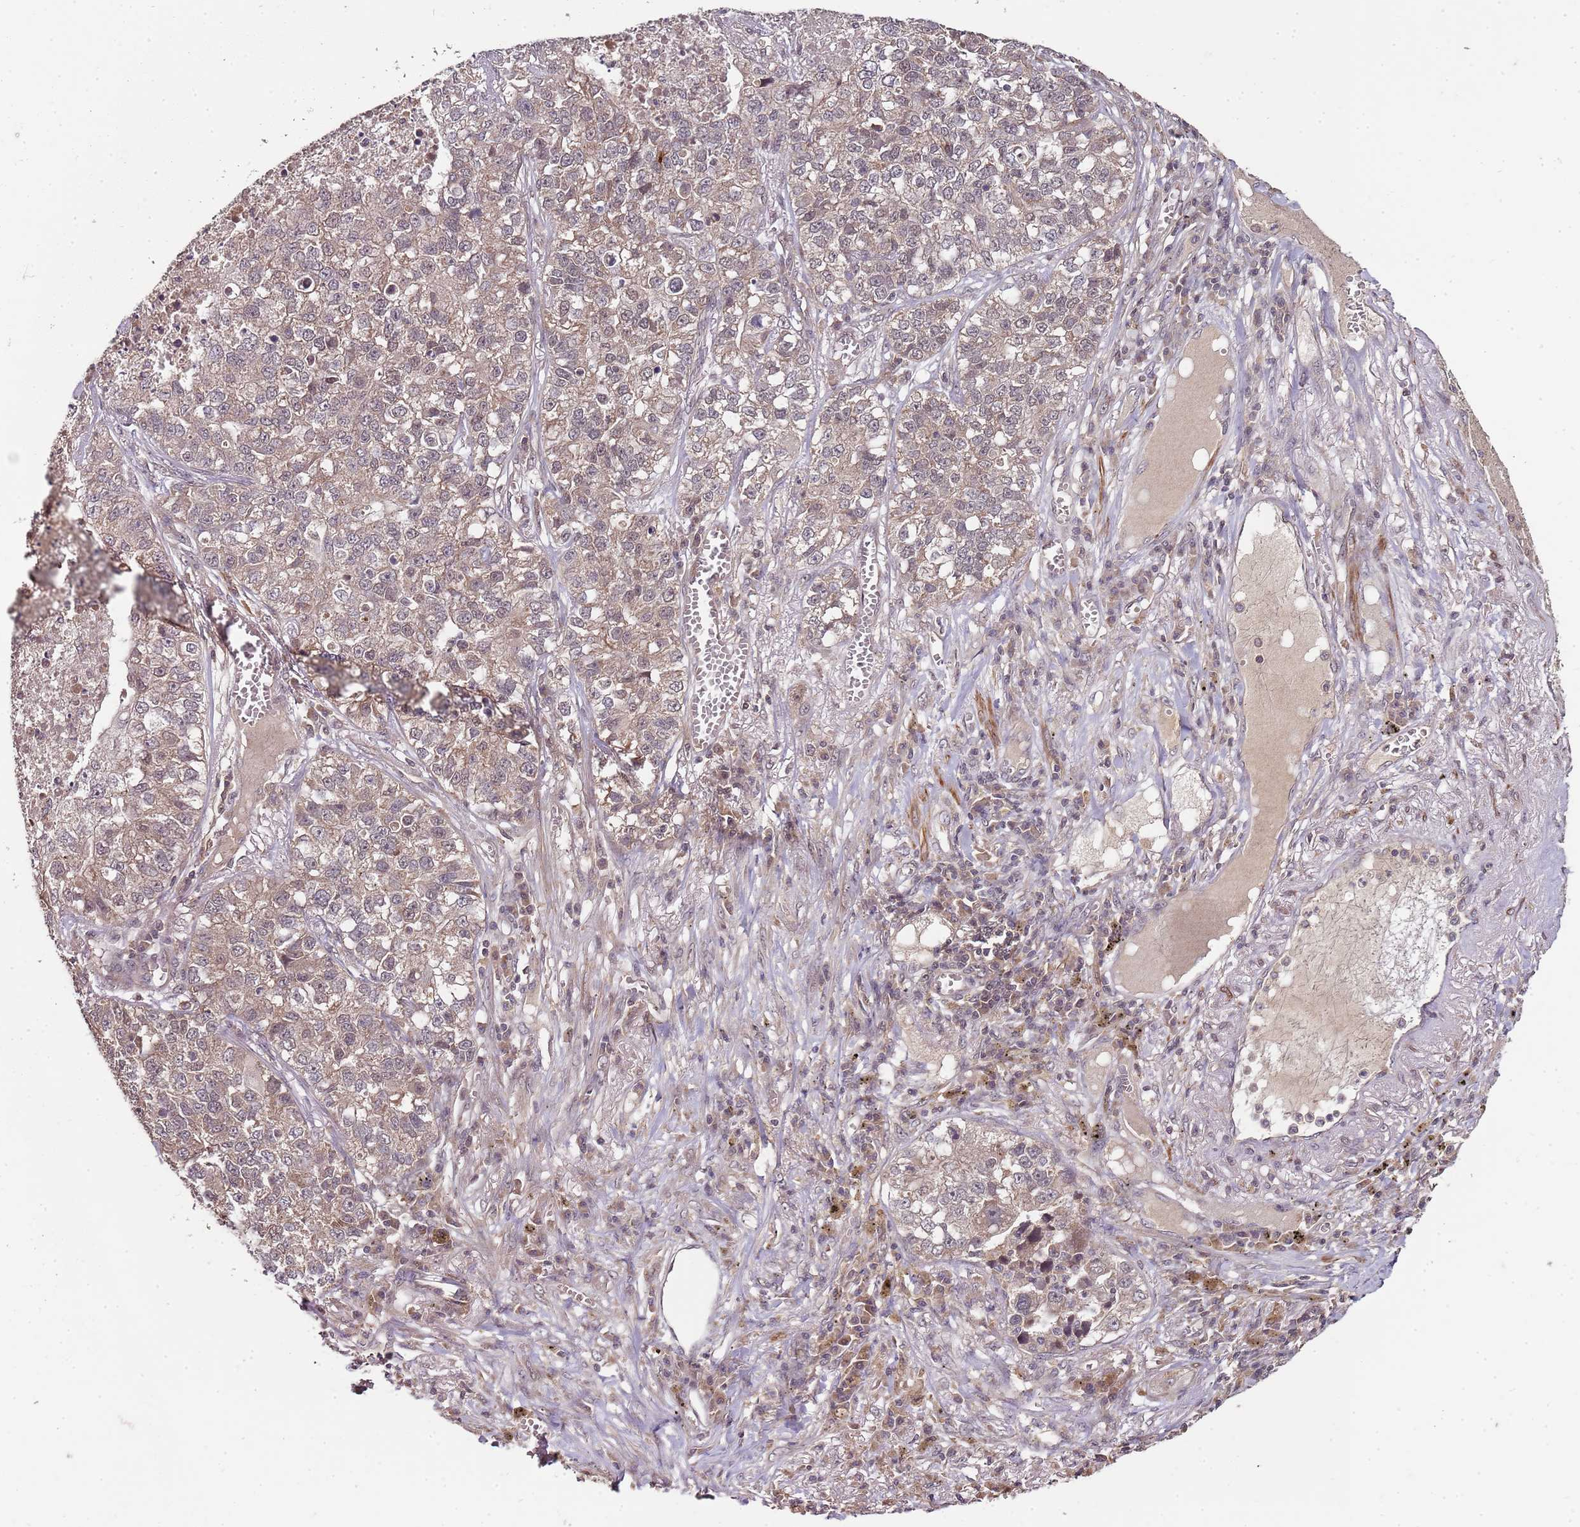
{"staining": {"intensity": "weak", "quantity": ">75%", "location": "cytoplasmic/membranous,nuclear"}, "tissue": "lung cancer", "cell_type": "Tumor cells", "image_type": "cancer", "snomed": [{"axis": "morphology", "description": "Adenocarcinoma, NOS"}, {"axis": "topography", "description": "Lung"}], "caption": "Tumor cells show low levels of weak cytoplasmic/membranous and nuclear staining in approximately >75% of cells in adenocarcinoma (lung).", "gene": "LIN37", "patient": {"sex": "male", "age": 49}}